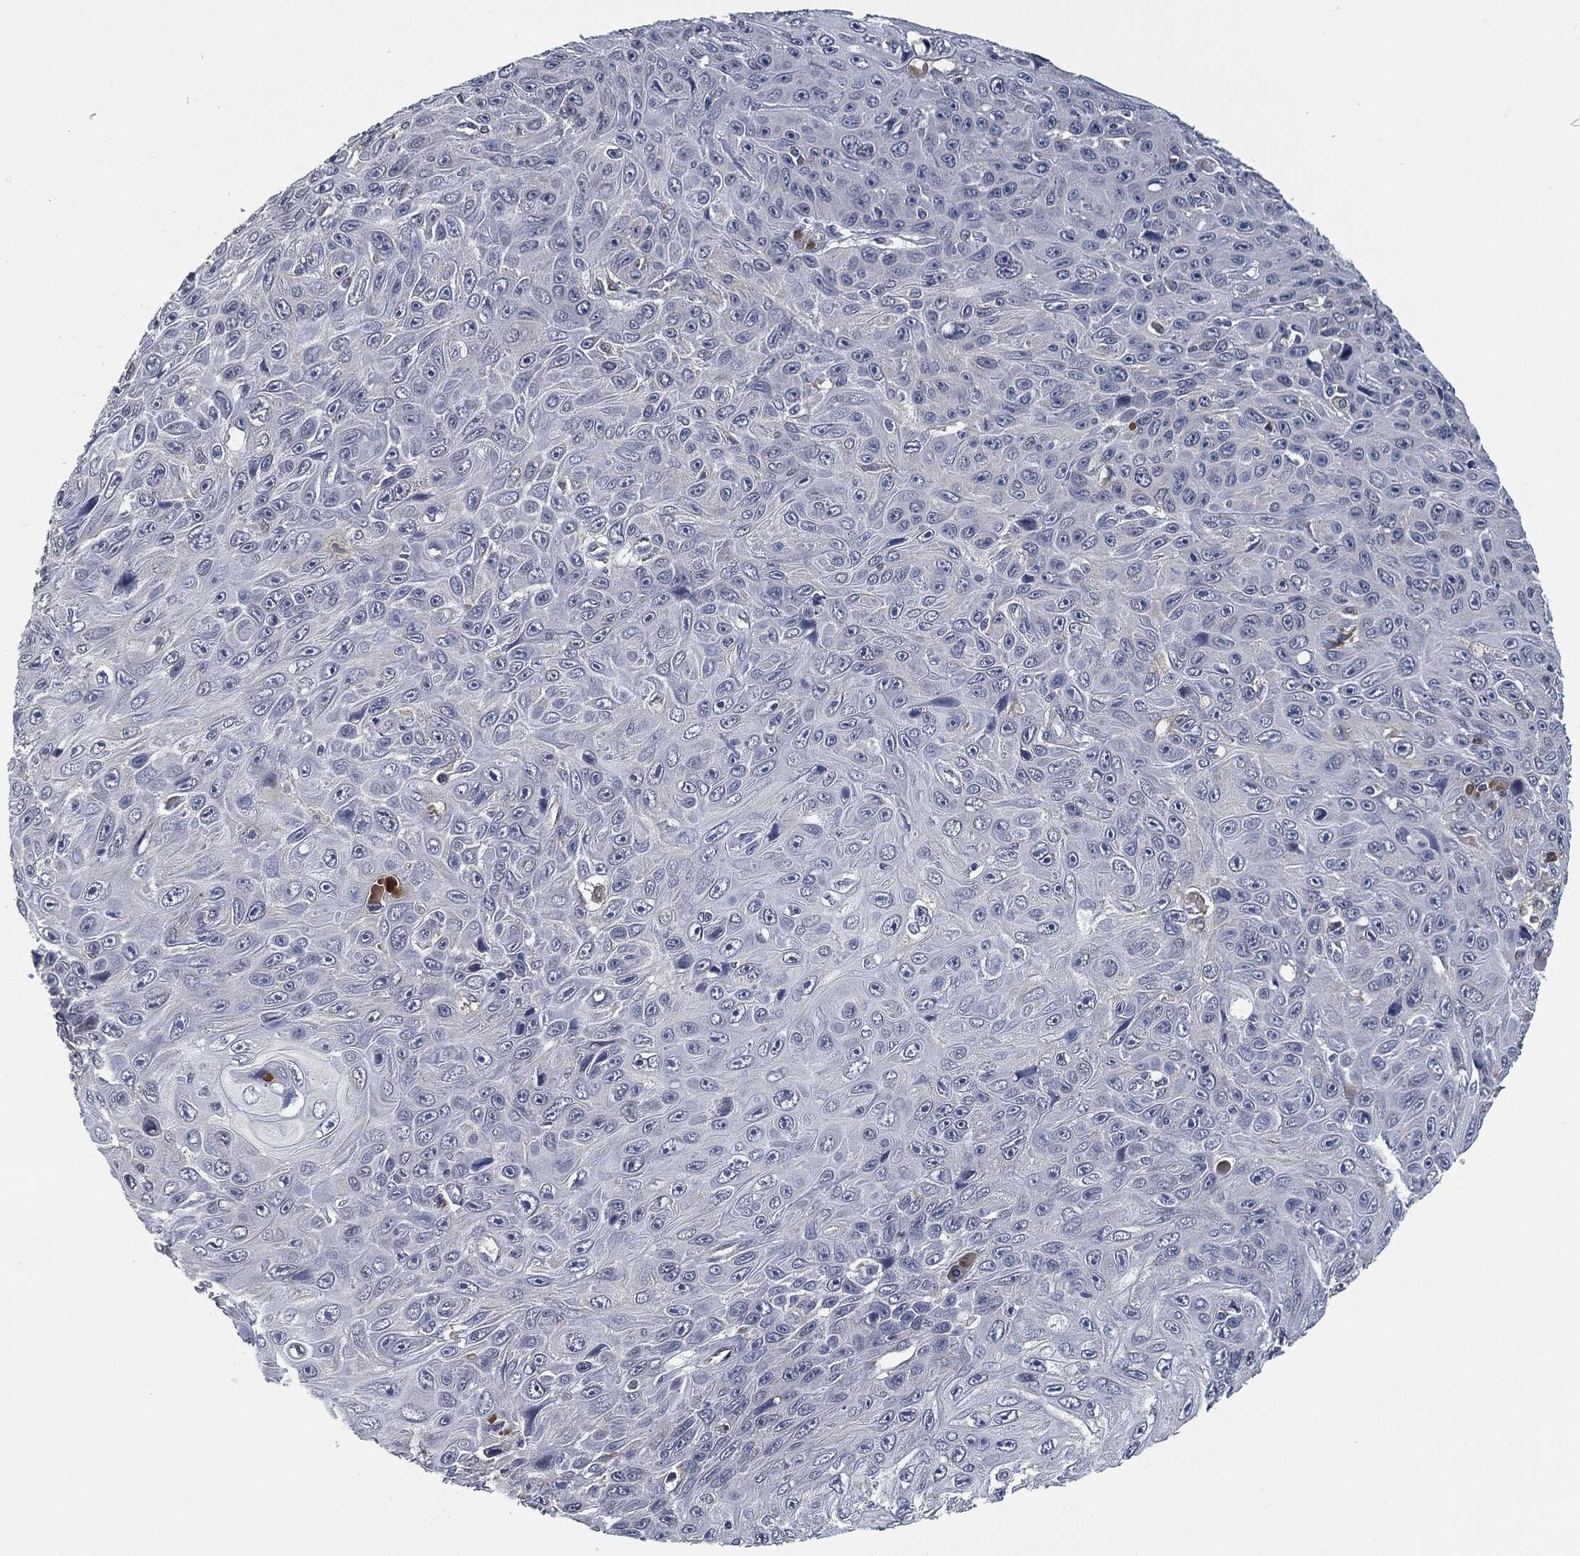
{"staining": {"intensity": "negative", "quantity": "none", "location": "none"}, "tissue": "skin cancer", "cell_type": "Tumor cells", "image_type": "cancer", "snomed": [{"axis": "morphology", "description": "Squamous cell carcinoma, NOS"}, {"axis": "topography", "description": "Skin"}], "caption": "An IHC image of skin cancer (squamous cell carcinoma) is shown. There is no staining in tumor cells of skin cancer (squamous cell carcinoma).", "gene": "IL2RG", "patient": {"sex": "male", "age": 82}}